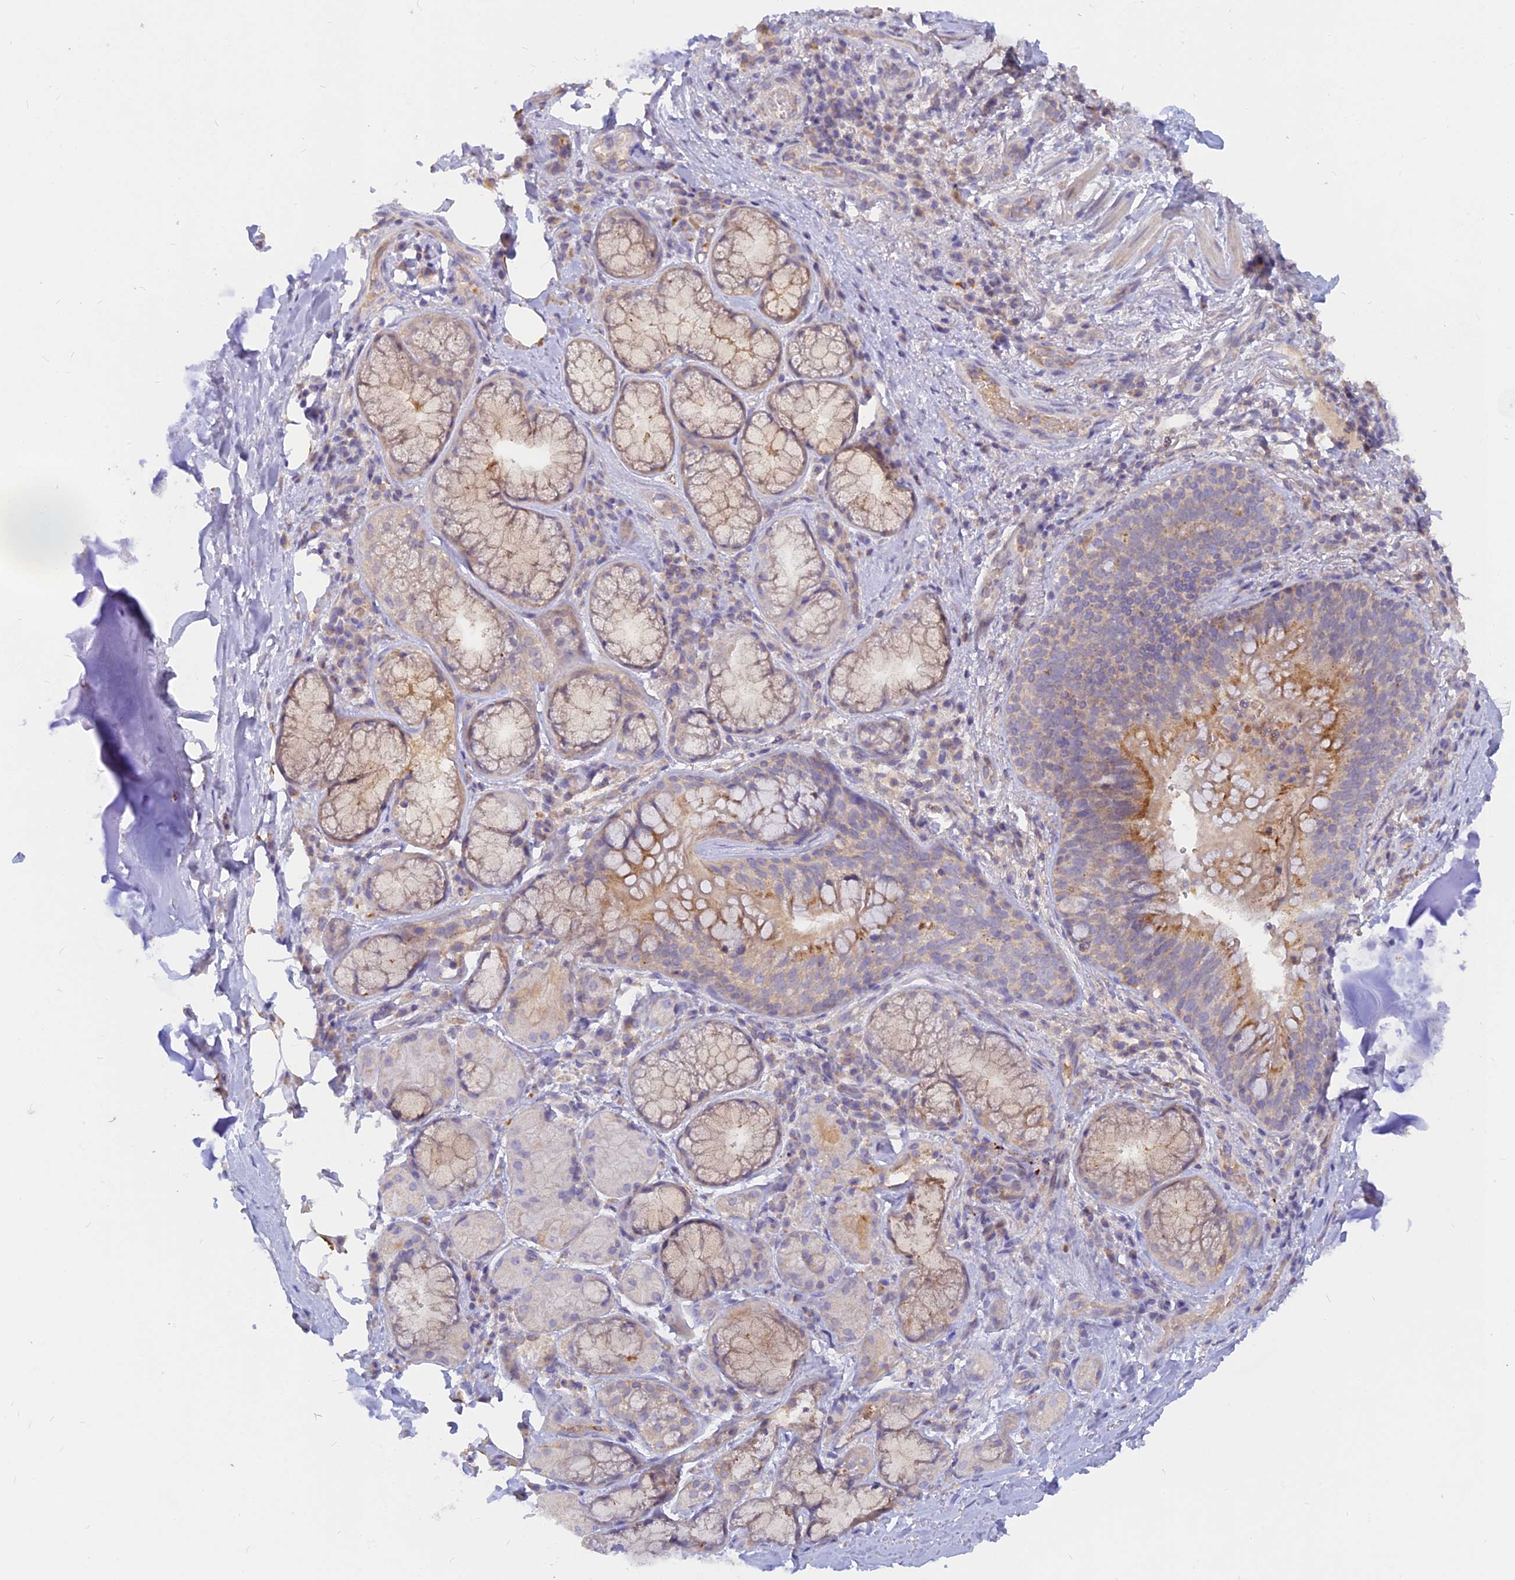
{"staining": {"intensity": "negative", "quantity": "none", "location": "none"}, "tissue": "soft tissue", "cell_type": "Fibroblasts", "image_type": "normal", "snomed": [{"axis": "morphology", "description": "Normal tissue, NOS"}, {"axis": "topography", "description": "Lymph node"}, {"axis": "topography", "description": "Cartilage tissue"}, {"axis": "topography", "description": "Bronchus"}], "caption": "IHC photomicrograph of unremarkable soft tissue stained for a protein (brown), which shows no expression in fibroblasts. The staining is performed using DAB brown chromogen with nuclei counter-stained in using hematoxylin.", "gene": "CACNA1B", "patient": {"sex": "male", "age": 63}}